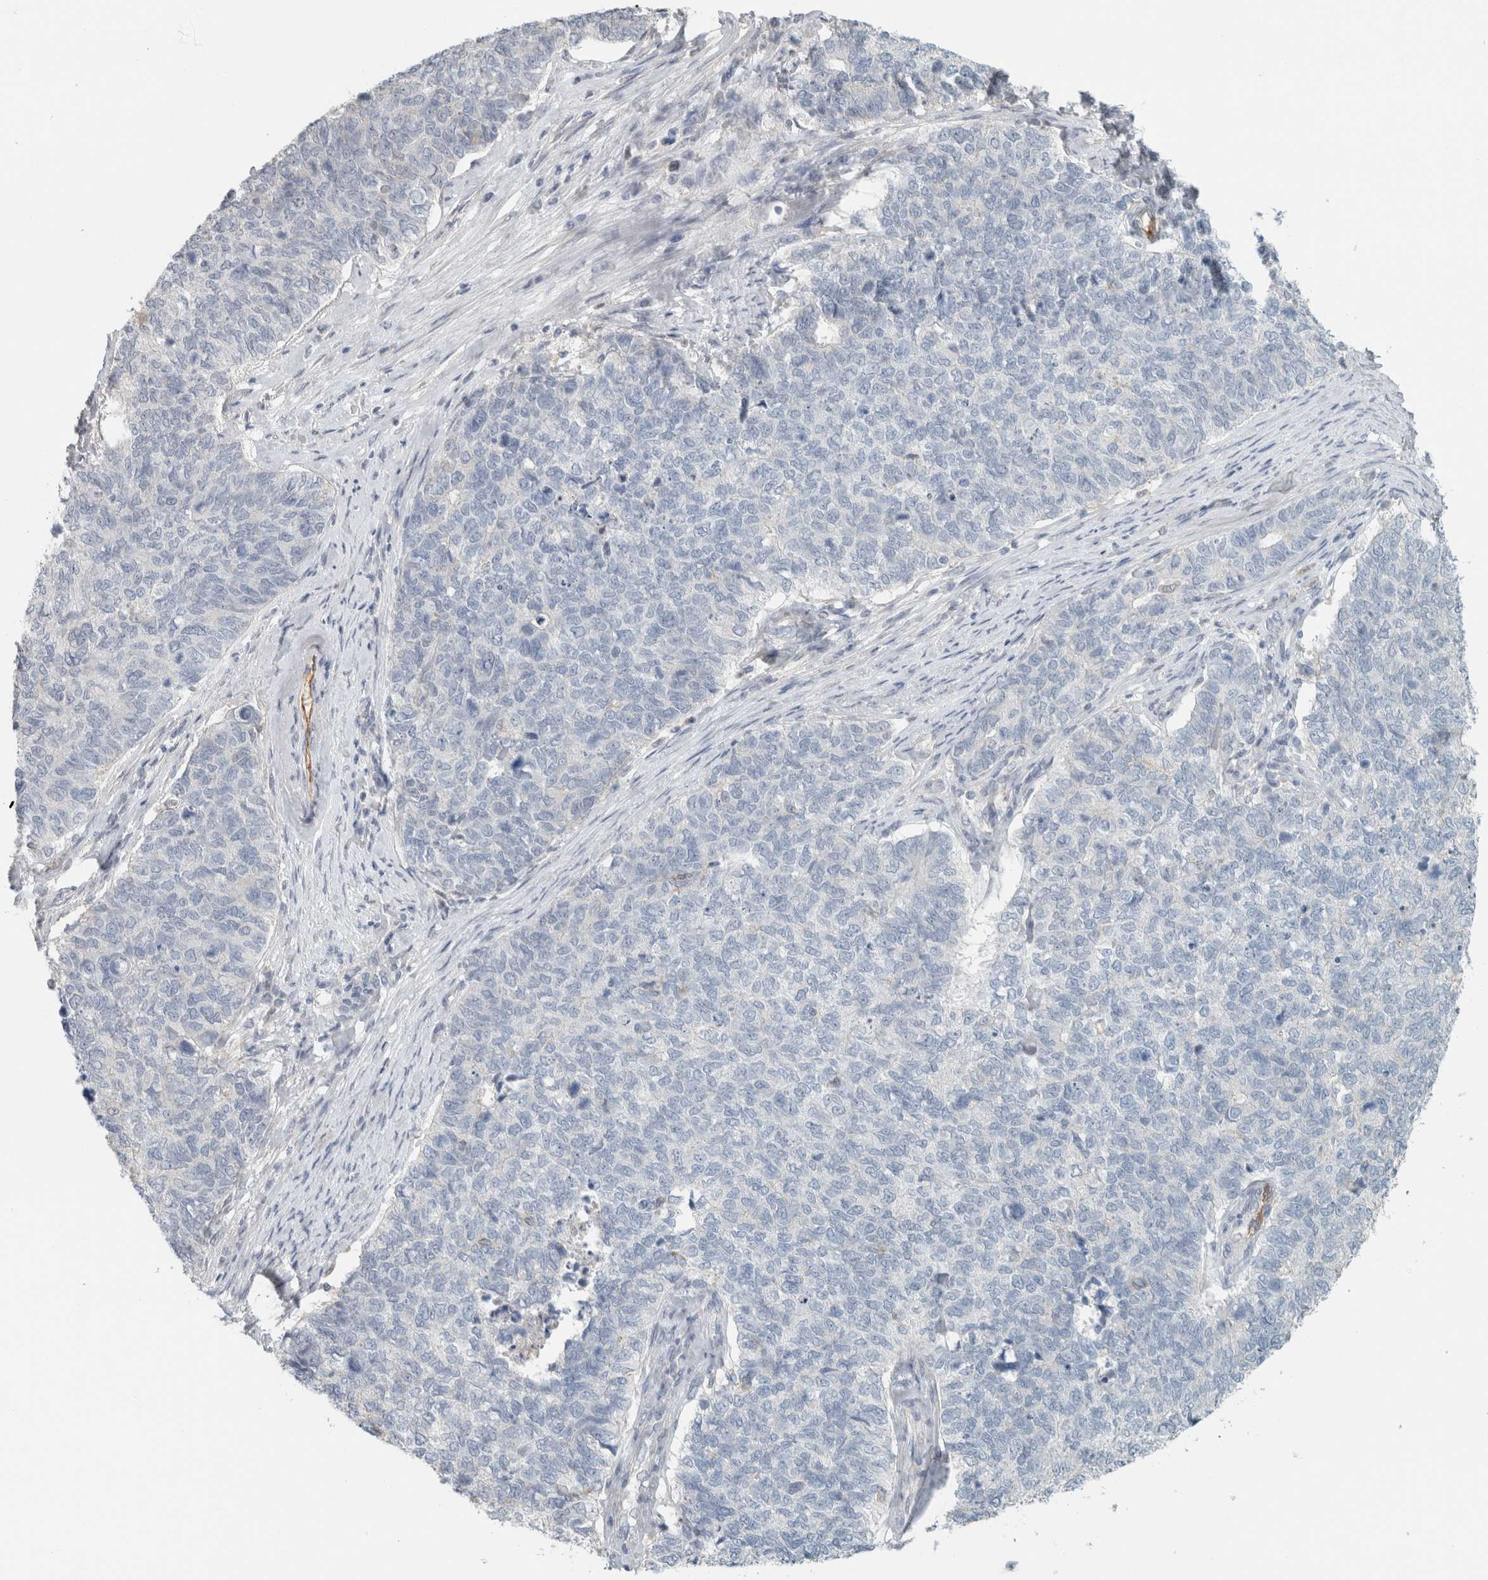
{"staining": {"intensity": "negative", "quantity": "none", "location": "none"}, "tissue": "cervical cancer", "cell_type": "Tumor cells", "image_type": "cancer", "snomed": [{"axis": "morphology", "description": "Squamous cell carcinoma, NOS"}, {"axis": "topography", "description": "Cervix"}], "caption": "Tumor cells are negative for brown protein staining in cervical cancer. The staining is performed using DAB (3,3'-diaminobenzidine) brown chromogen with nuclei counter-stained in using hematoxylin.", "gene": "SCIN", "patient": {"sex": "female", "age": 63}}